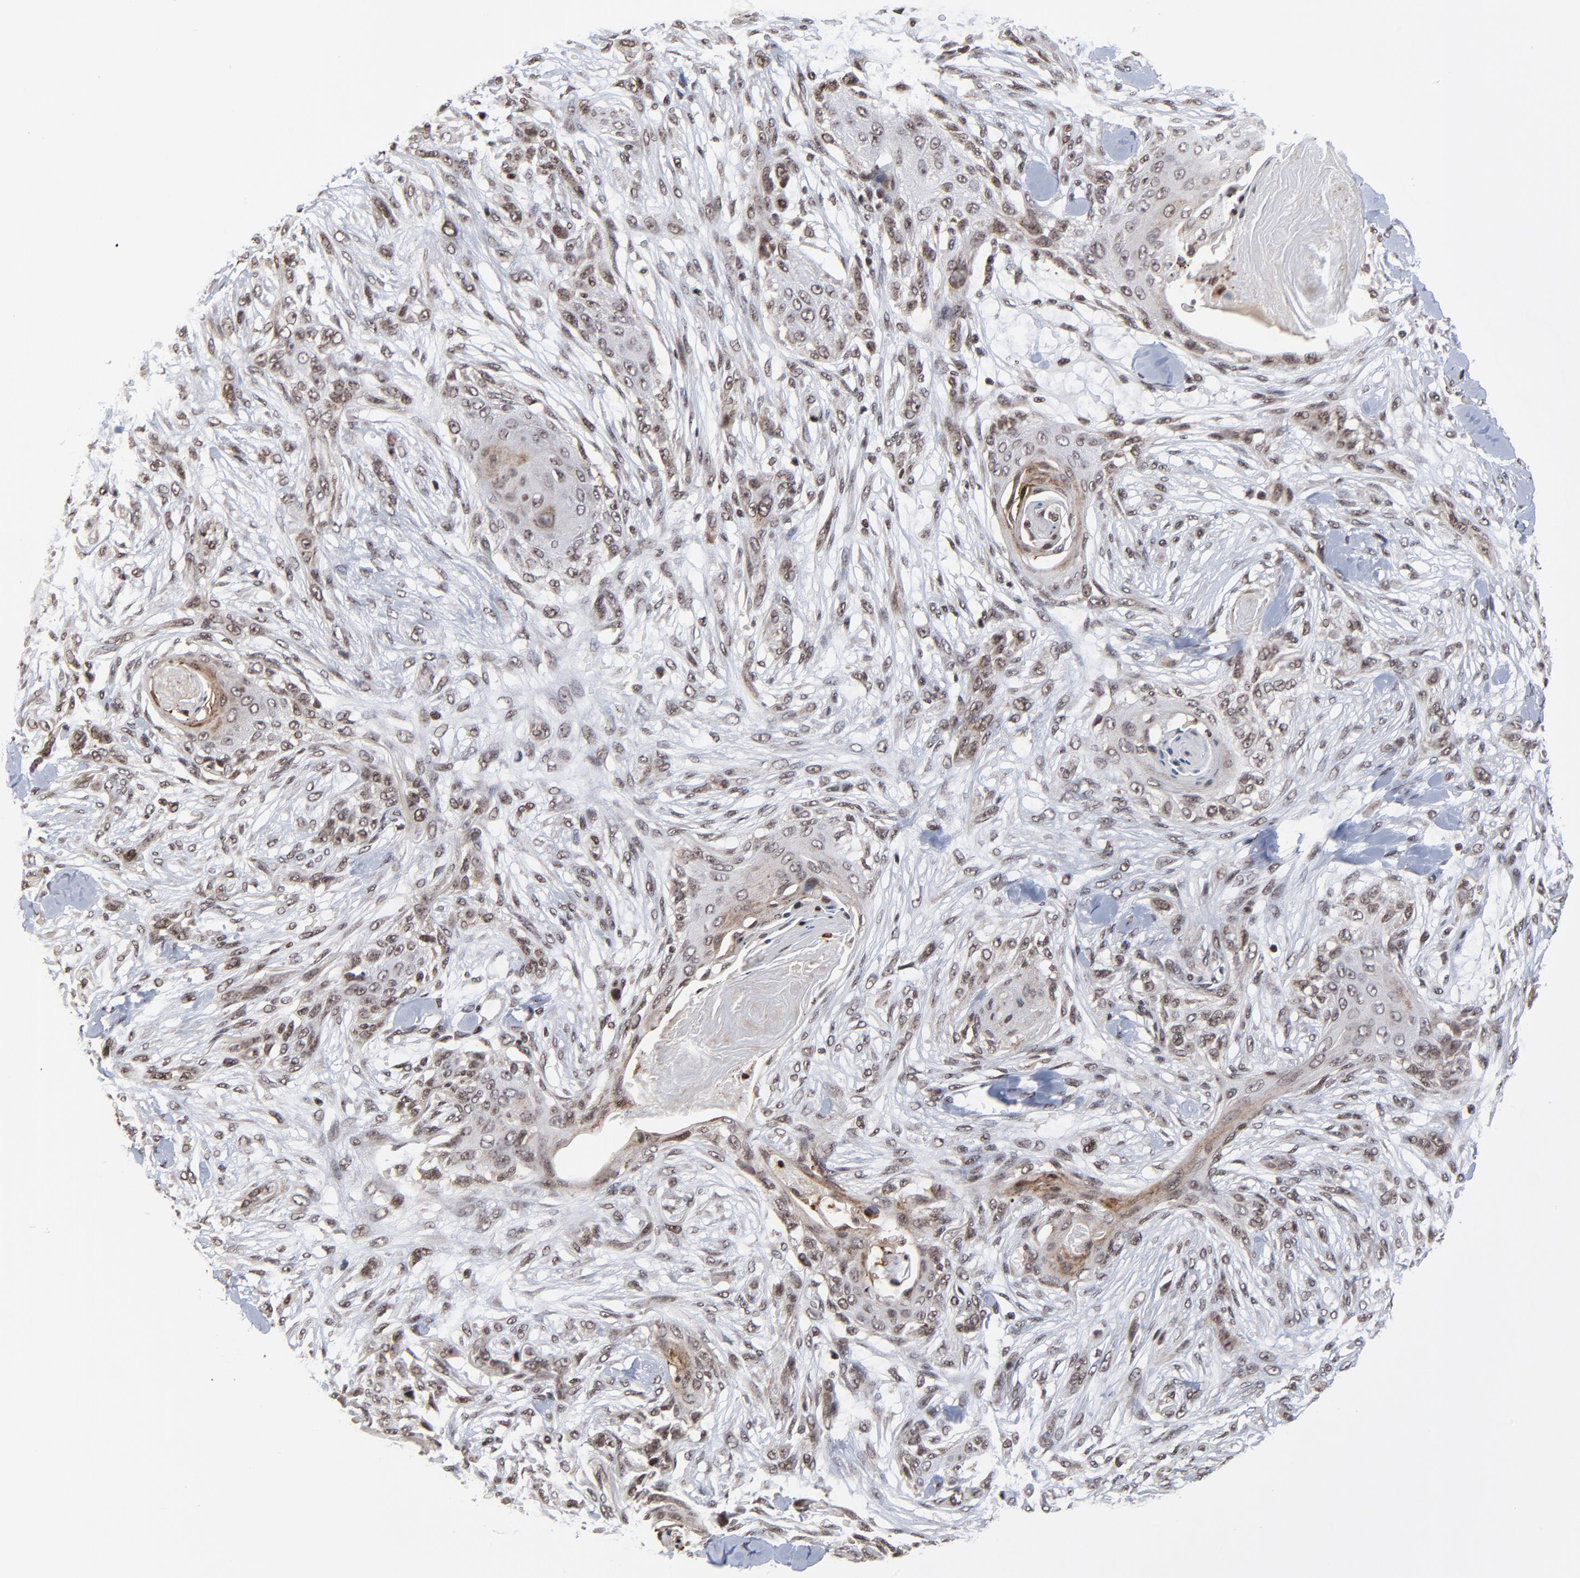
{"staining": {"intensity": "moderate", "quantity": ">75%", "location": "nuclear"}, "tissue": "skin cancer", "cell_type": "Tumor cells", "image_type": "cancer", "snomed": [{"axis": "morphology", "description": "Squamous cell carcinoma, NOS"}, {"axis": "topography", "description": "Skin"}], "caption": "There is medium levels of moderate nuclear expression in tumor cells of skin squamous cell carcinoma, as demonstrated by immunohistochemical staining (brown color).", "gene": "ZNF777", "patient": {"sex": "female", "age": 59}}